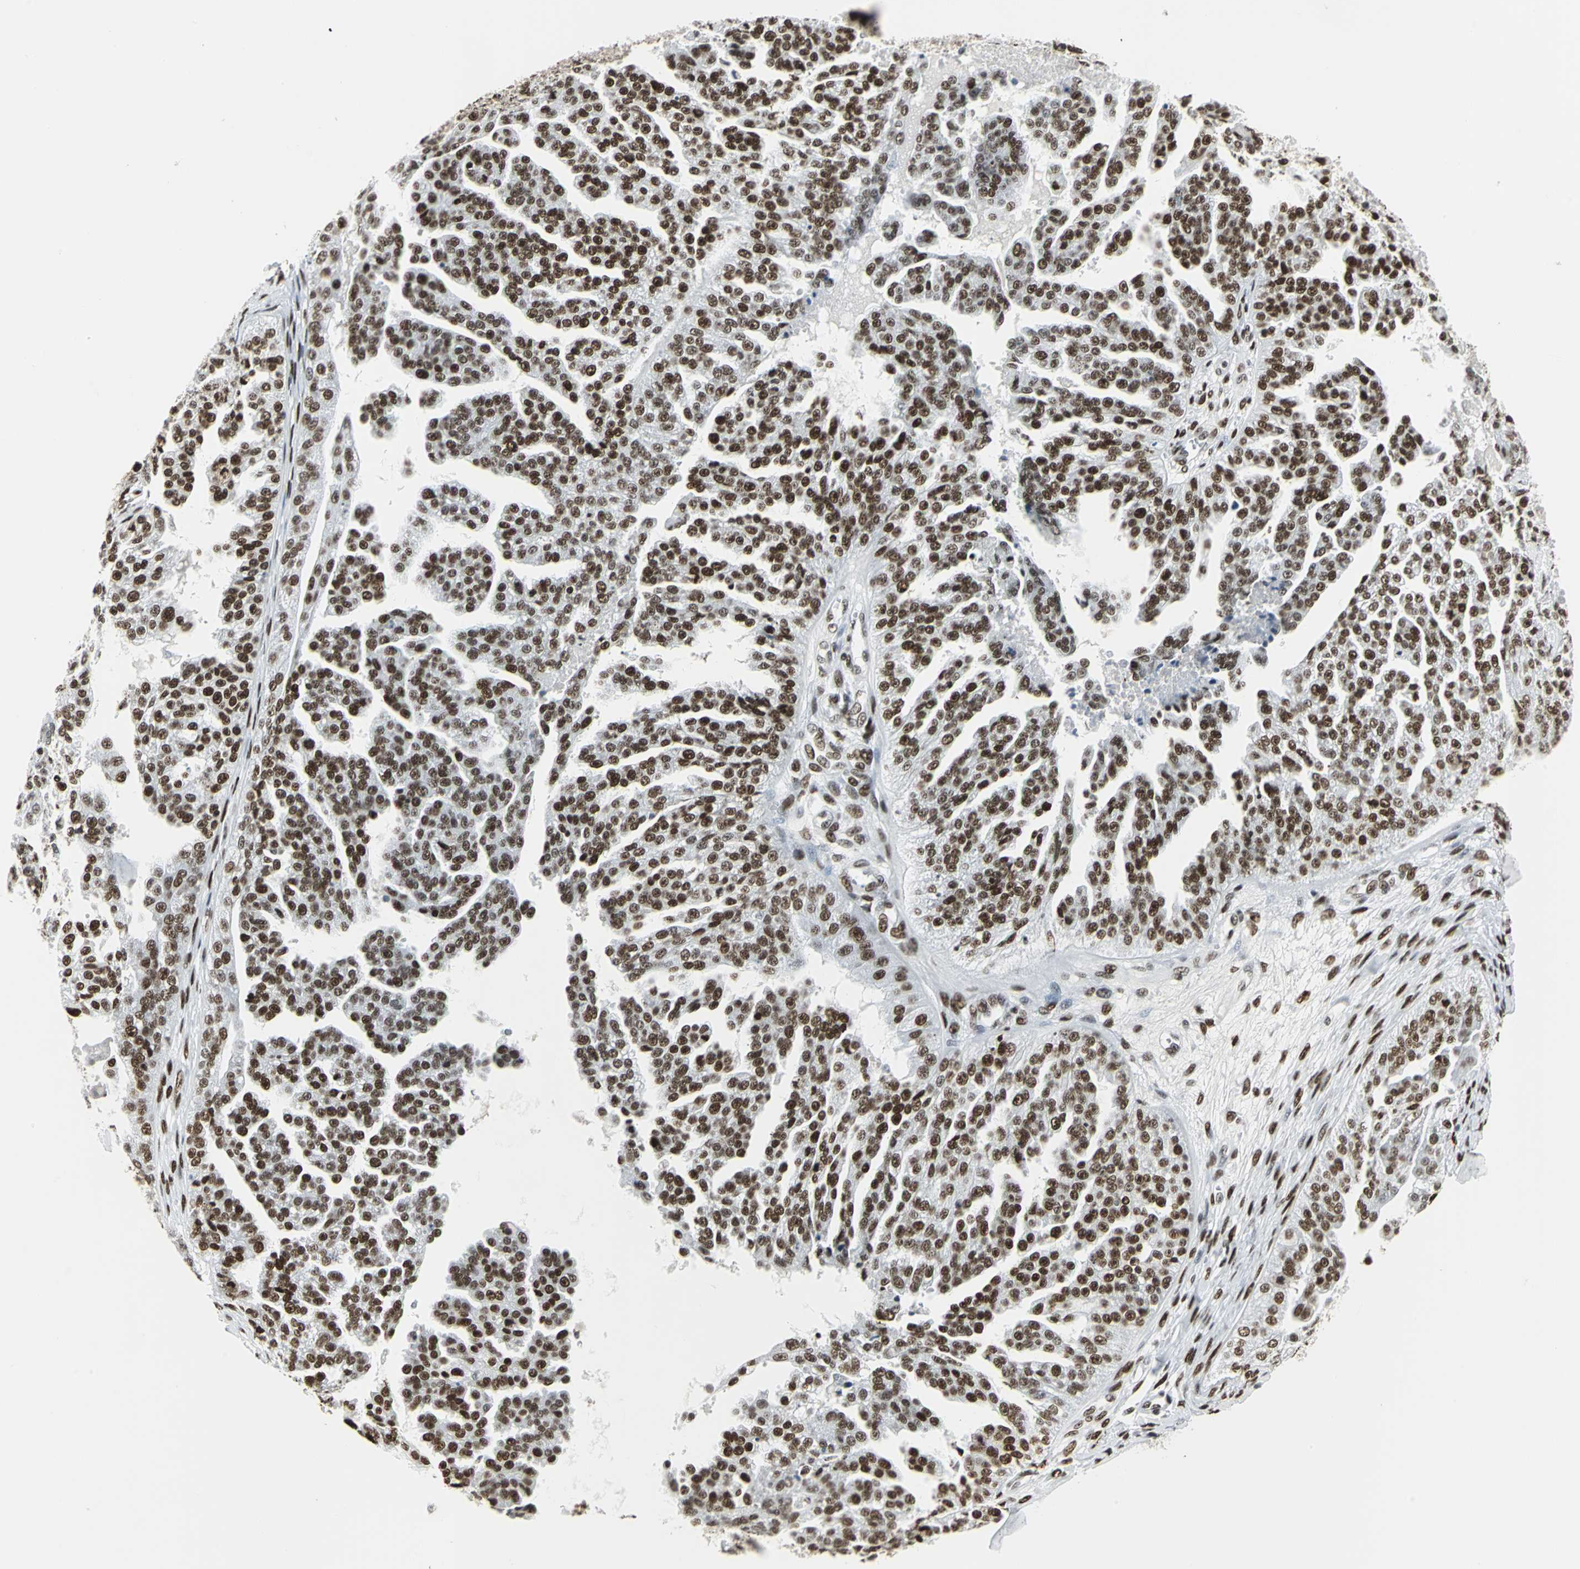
{"staining": {"intensity": "strong", "quantity": ">75%", "location": "nuclear"}, "tissue": "ovarian cancer", "cell_type": "Tumor cells", "image_type": "cancer", "snomed": [{"axis": "morphology", "description": "Carcinoma, NOS"}, {"axis": "topography", "description": "Soft tissue"}, {"axis": "topography", "description": "Ovary"}], "caption": "A histopathology image of human carcinoma (ovarian) stained for a protein reveals strong nuclear brown staining in tumor cells.", "gene": "HDAC2", "patient": {"sex": "female", "age": 54}}